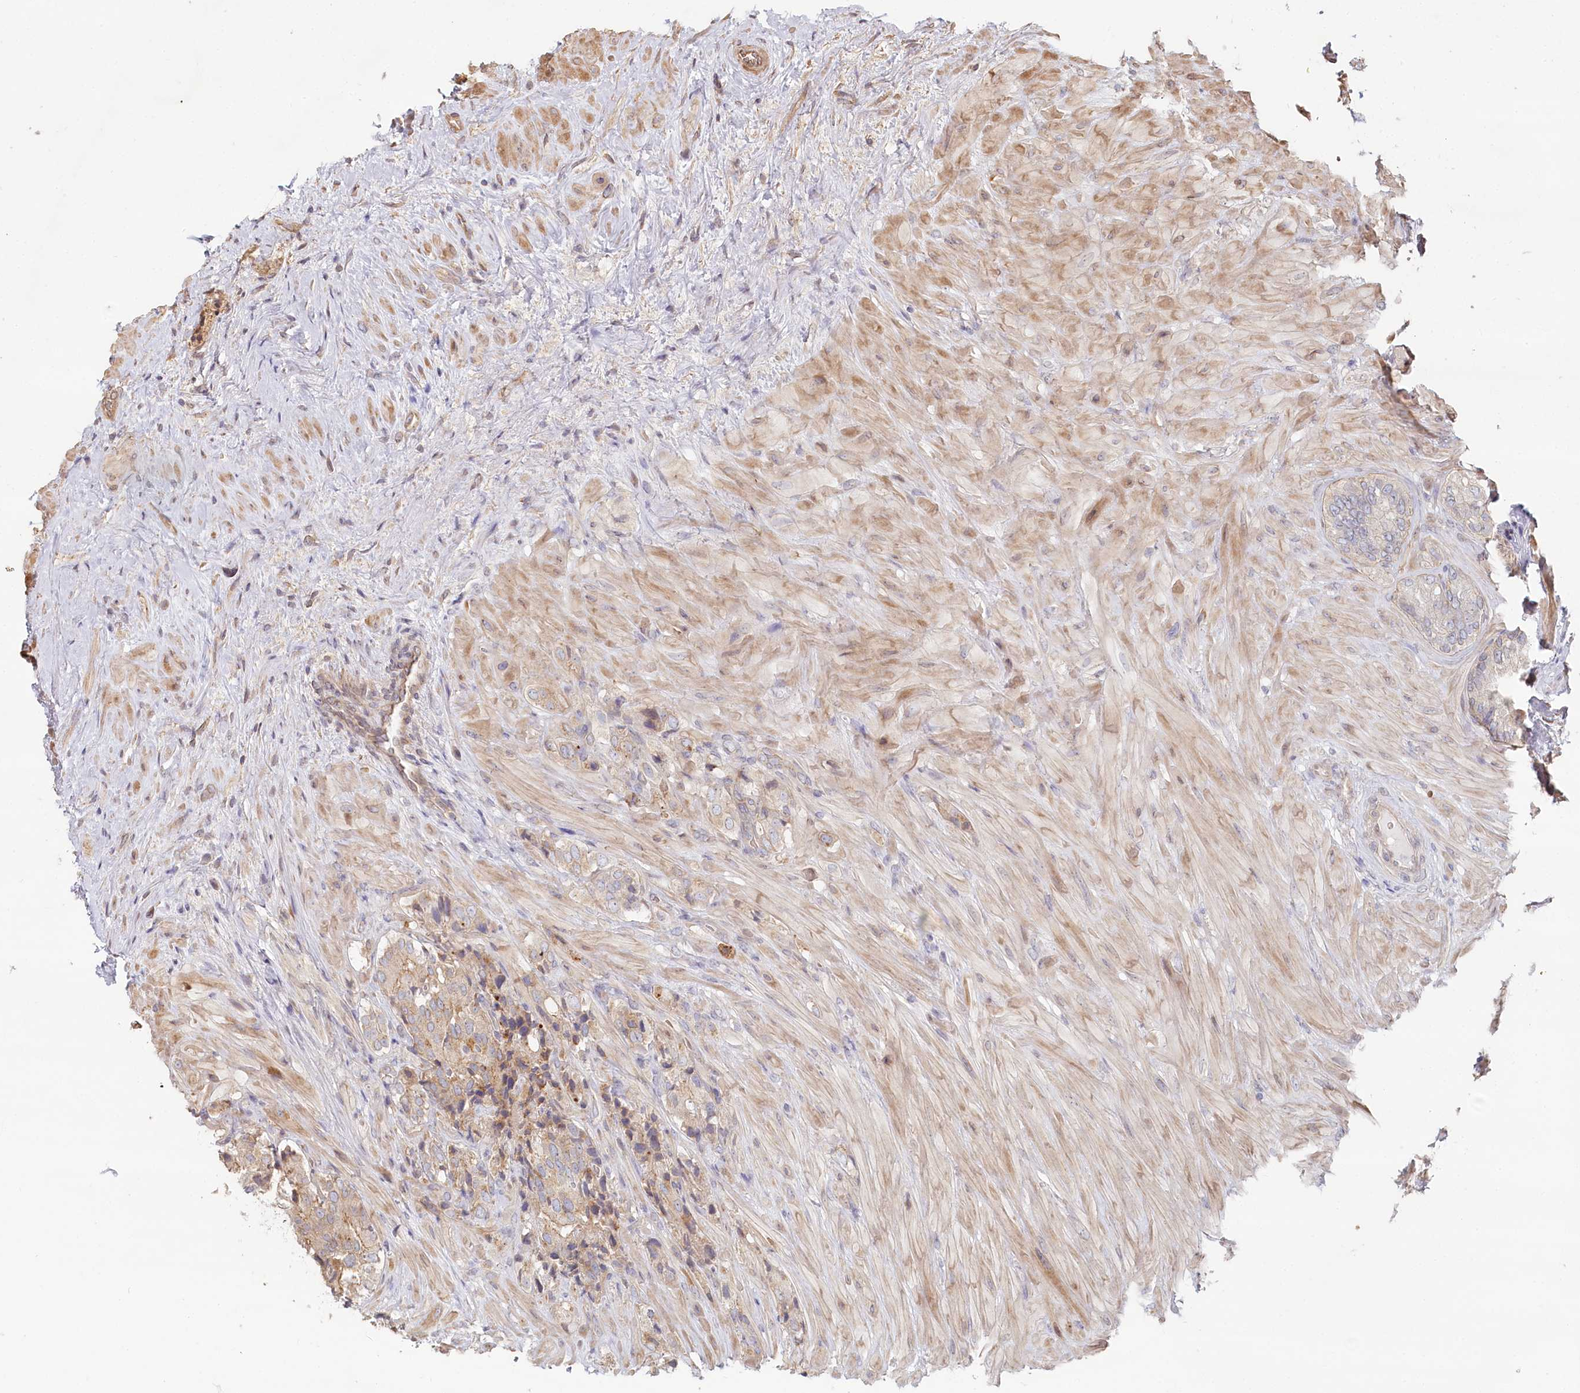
{"staining": {"intensity": "weak", "quantity": ">75%", "location": "cytoplasmic/membranous"}, "tissue": "prostate cancer", "cell_type": "Tumor cells", "image_type": "cancer", "snomed": [{"axis": "morphology", "description": "Adenocarcinoma, High grade"}, {"axis": "topography", "description": "Prostate"}], "caption": "This photomicrograph reveals prostate cancer (high-grade adenocarcinoma) stained with IHC to label a protein in brown. The cytoplasmic/membranous of tumor cells show weak positivity for the protein. Nuclei are counter-stained blue.", "gene": "TCHP", "patient": {"sex": "male", "age": 65}}